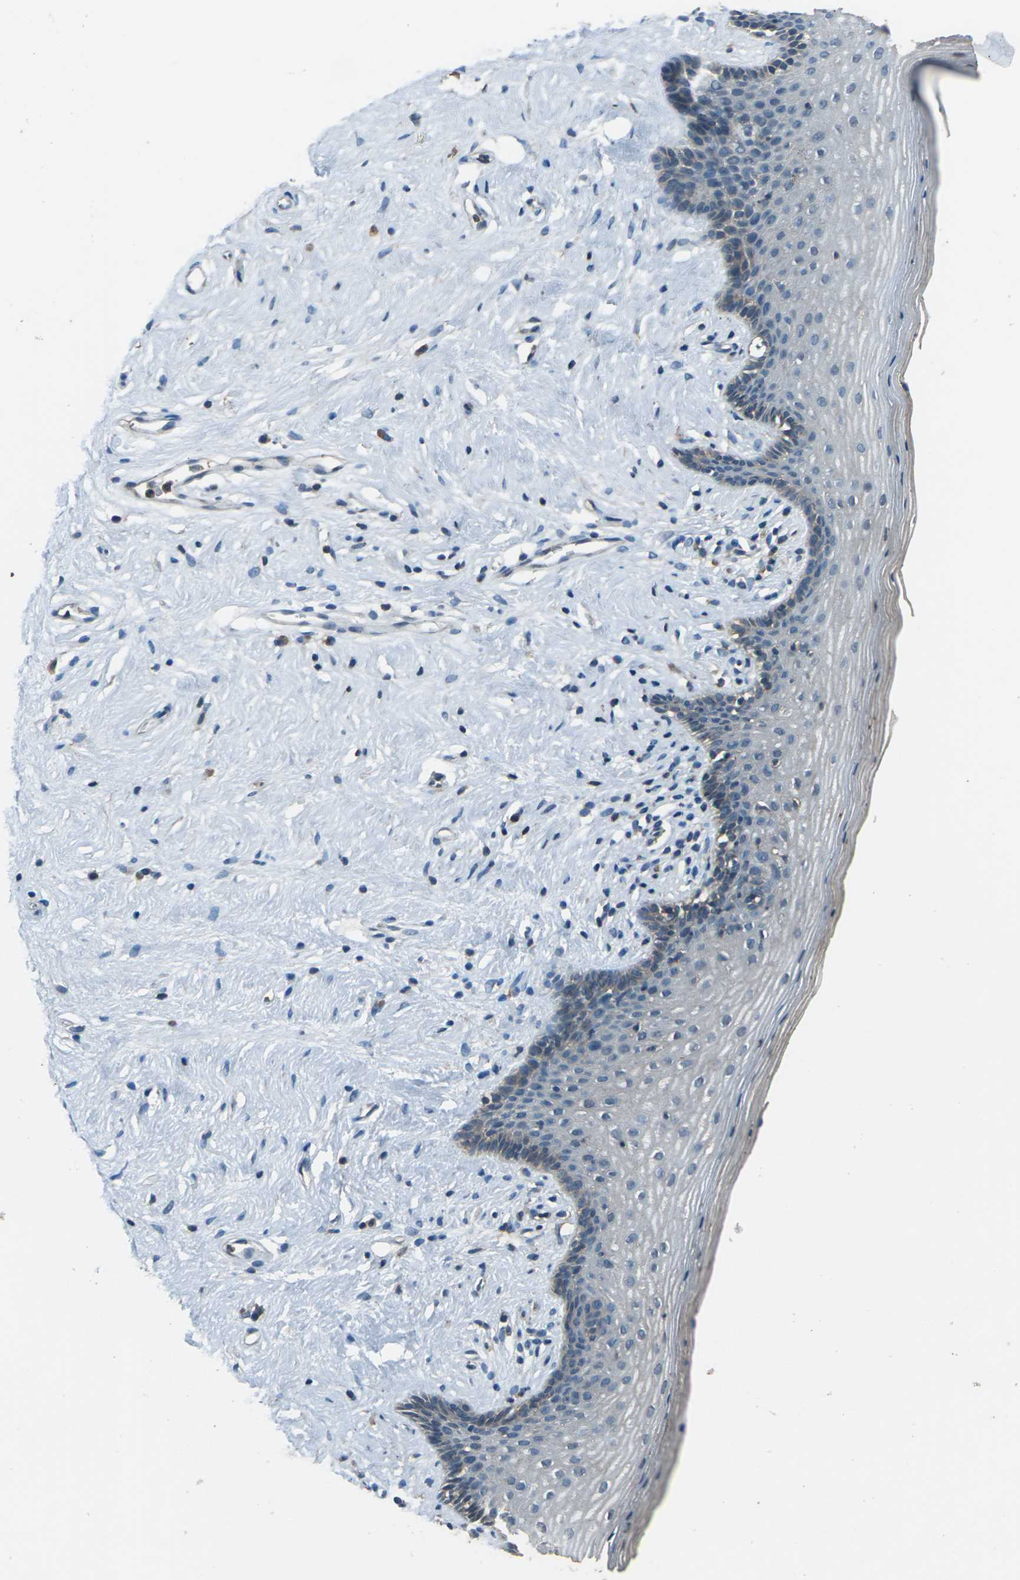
{"staining": {"intensity": "negative", "quantity": "none", "location": "none"}, "tissue": "vagina", "cell_type": "Squamous epithelial cells", "image_type": "normal", "snomed": [{"axis": "morphology", "description": "Normal tissue, NOS"}, {"axis": "topography", "description": "Vagina"}], "caption": "This photomicrograph is of normal vagina stained with immunohistochemistry (IHC) to label a protein in brown with the nuclei are counter-stained blue. There is no positivity in squamous epithelial cells.", "gene": "CMTM4", "patient": {"sex": "female", "age": 44}}